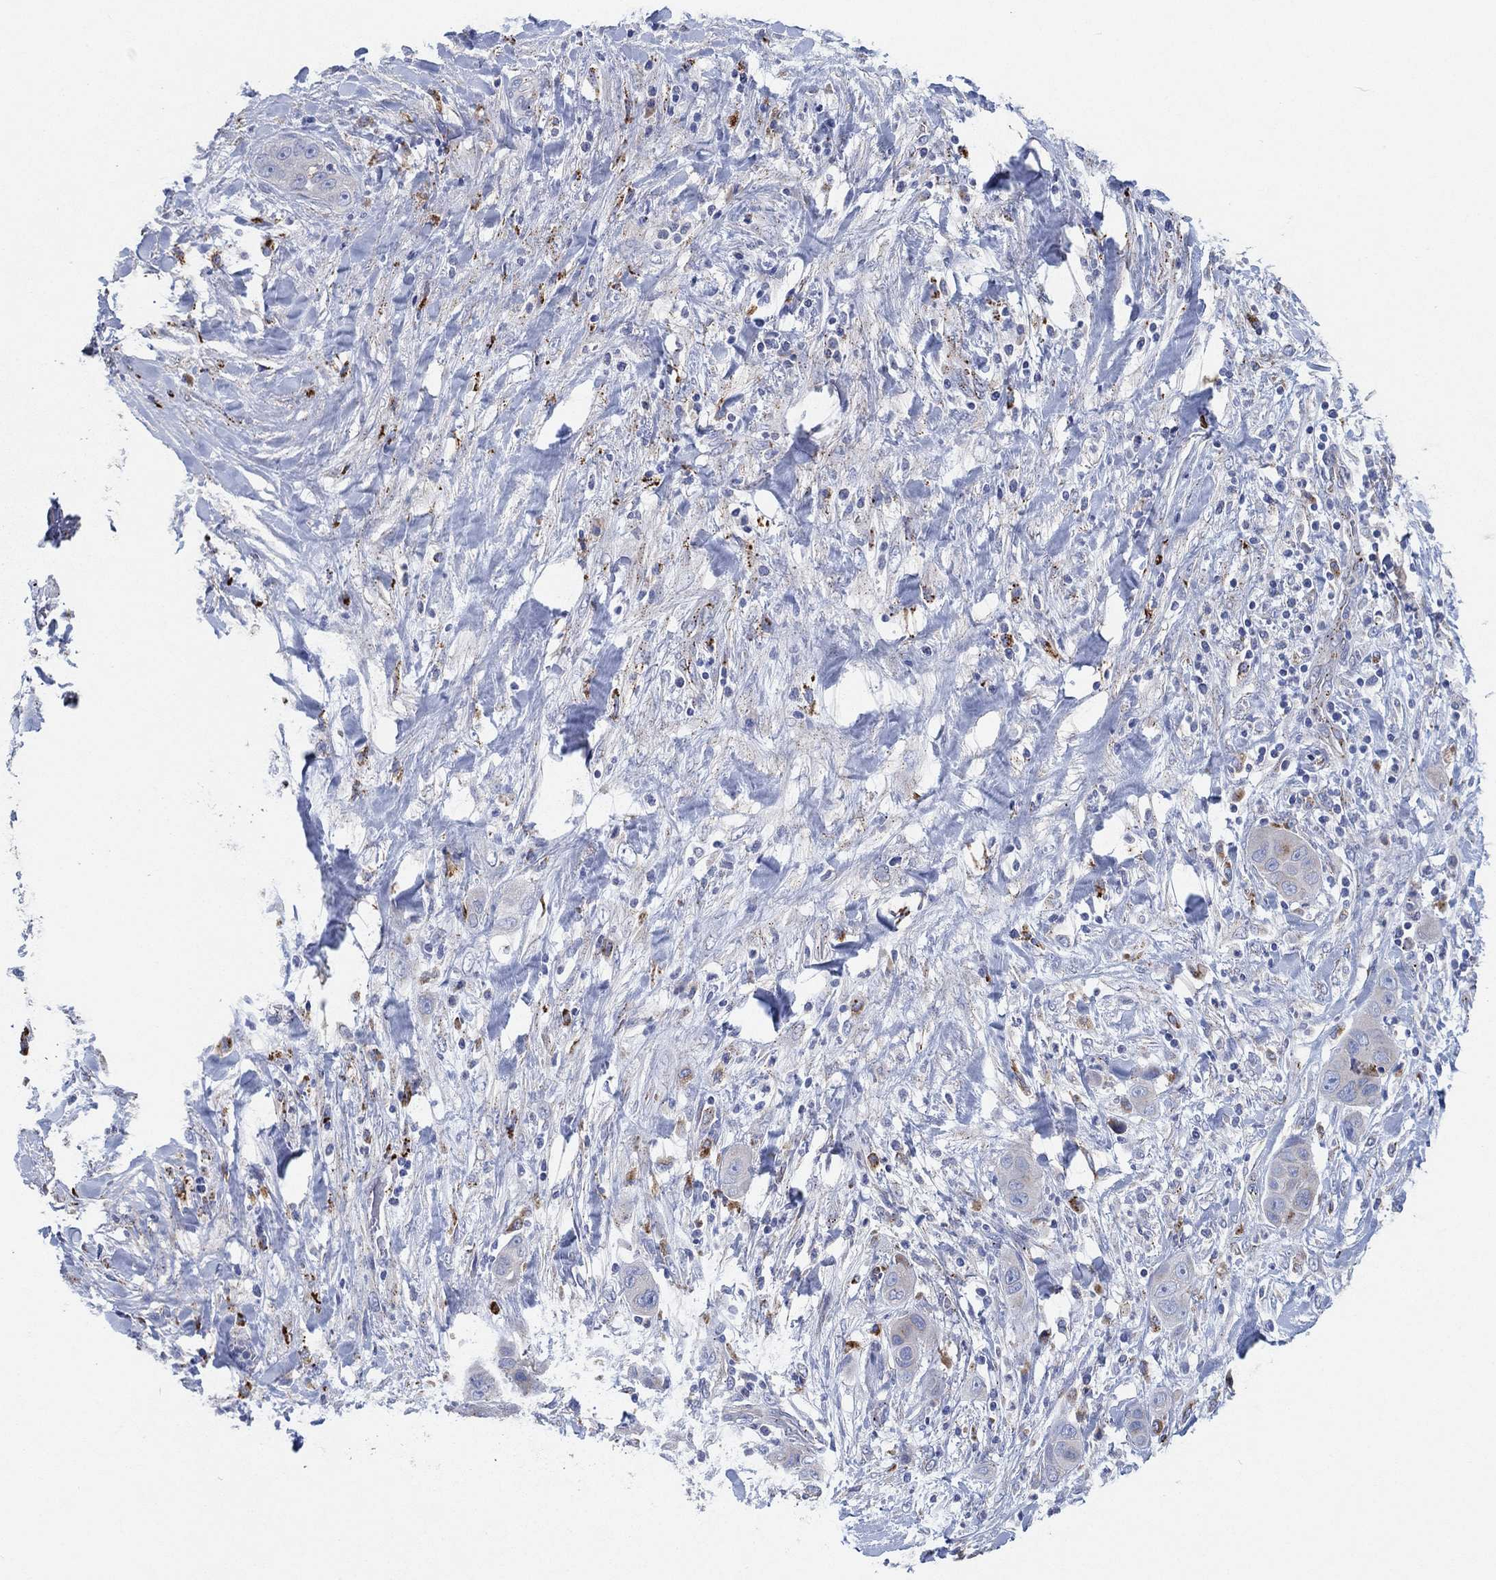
{"staining": {"intensity": "negative", "quantity": "none", "location": "none"}, "tissue": "liver cancer", "cell_type": "Tumor cells", "image_type": "cancer", "snomed": [{"axis": "morphology", "description": "Cholangiocarcinoma"}, {"axis": "topography", "description": "Liver"}], "caption": "Immunohistochemical staining of human liver cancer displays no significant positivity in tumor cells. (DAB immunohistochemistry (IHC) visualized using brightfield microscopy, high magnification).", "gene": "GALNS", "patient": {"sex": "female", "age": 52}}